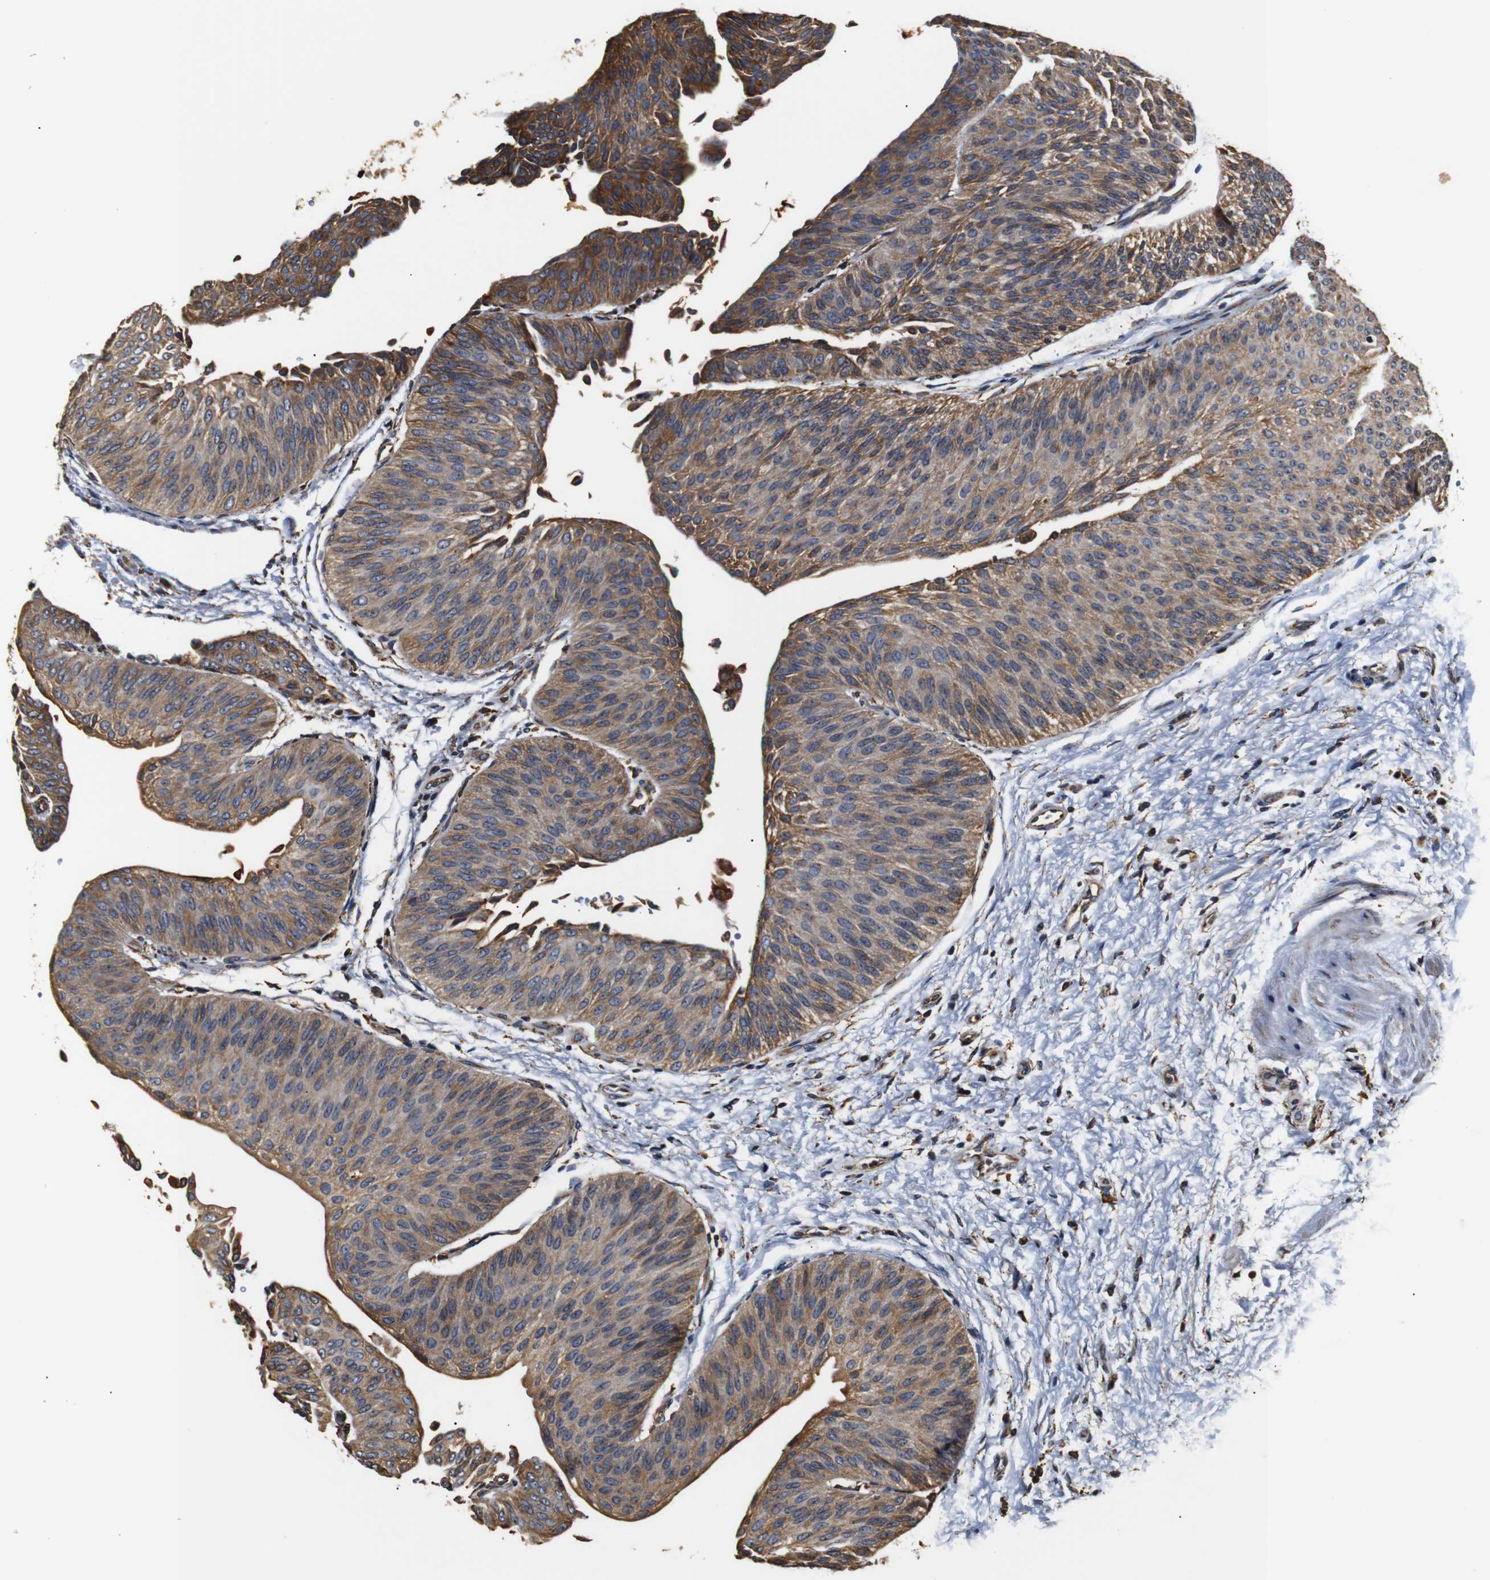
{"staining": {"intensity": "moderate", "quantity": ">75%", "location": "cytoplasmic/membranous"}, "tissue": "urothelial cancer", "cell_type": "Tumor cells", "image_type": "cancer", "snomed": [{"axis": "morphology", "description": "Urothelial carcinoma, Low grade"}, {"axis": "topography", "description": "Urinary bladder"}], "caption": "DAB immunohistochemical staining of low-grade urothelial carcinoma reveals moderate cytoplasmic/membranous protein positivity in approximately >75% of tumor cells.", "gene": "HHIP", "patient": {"sex": "female", "age": 60}}